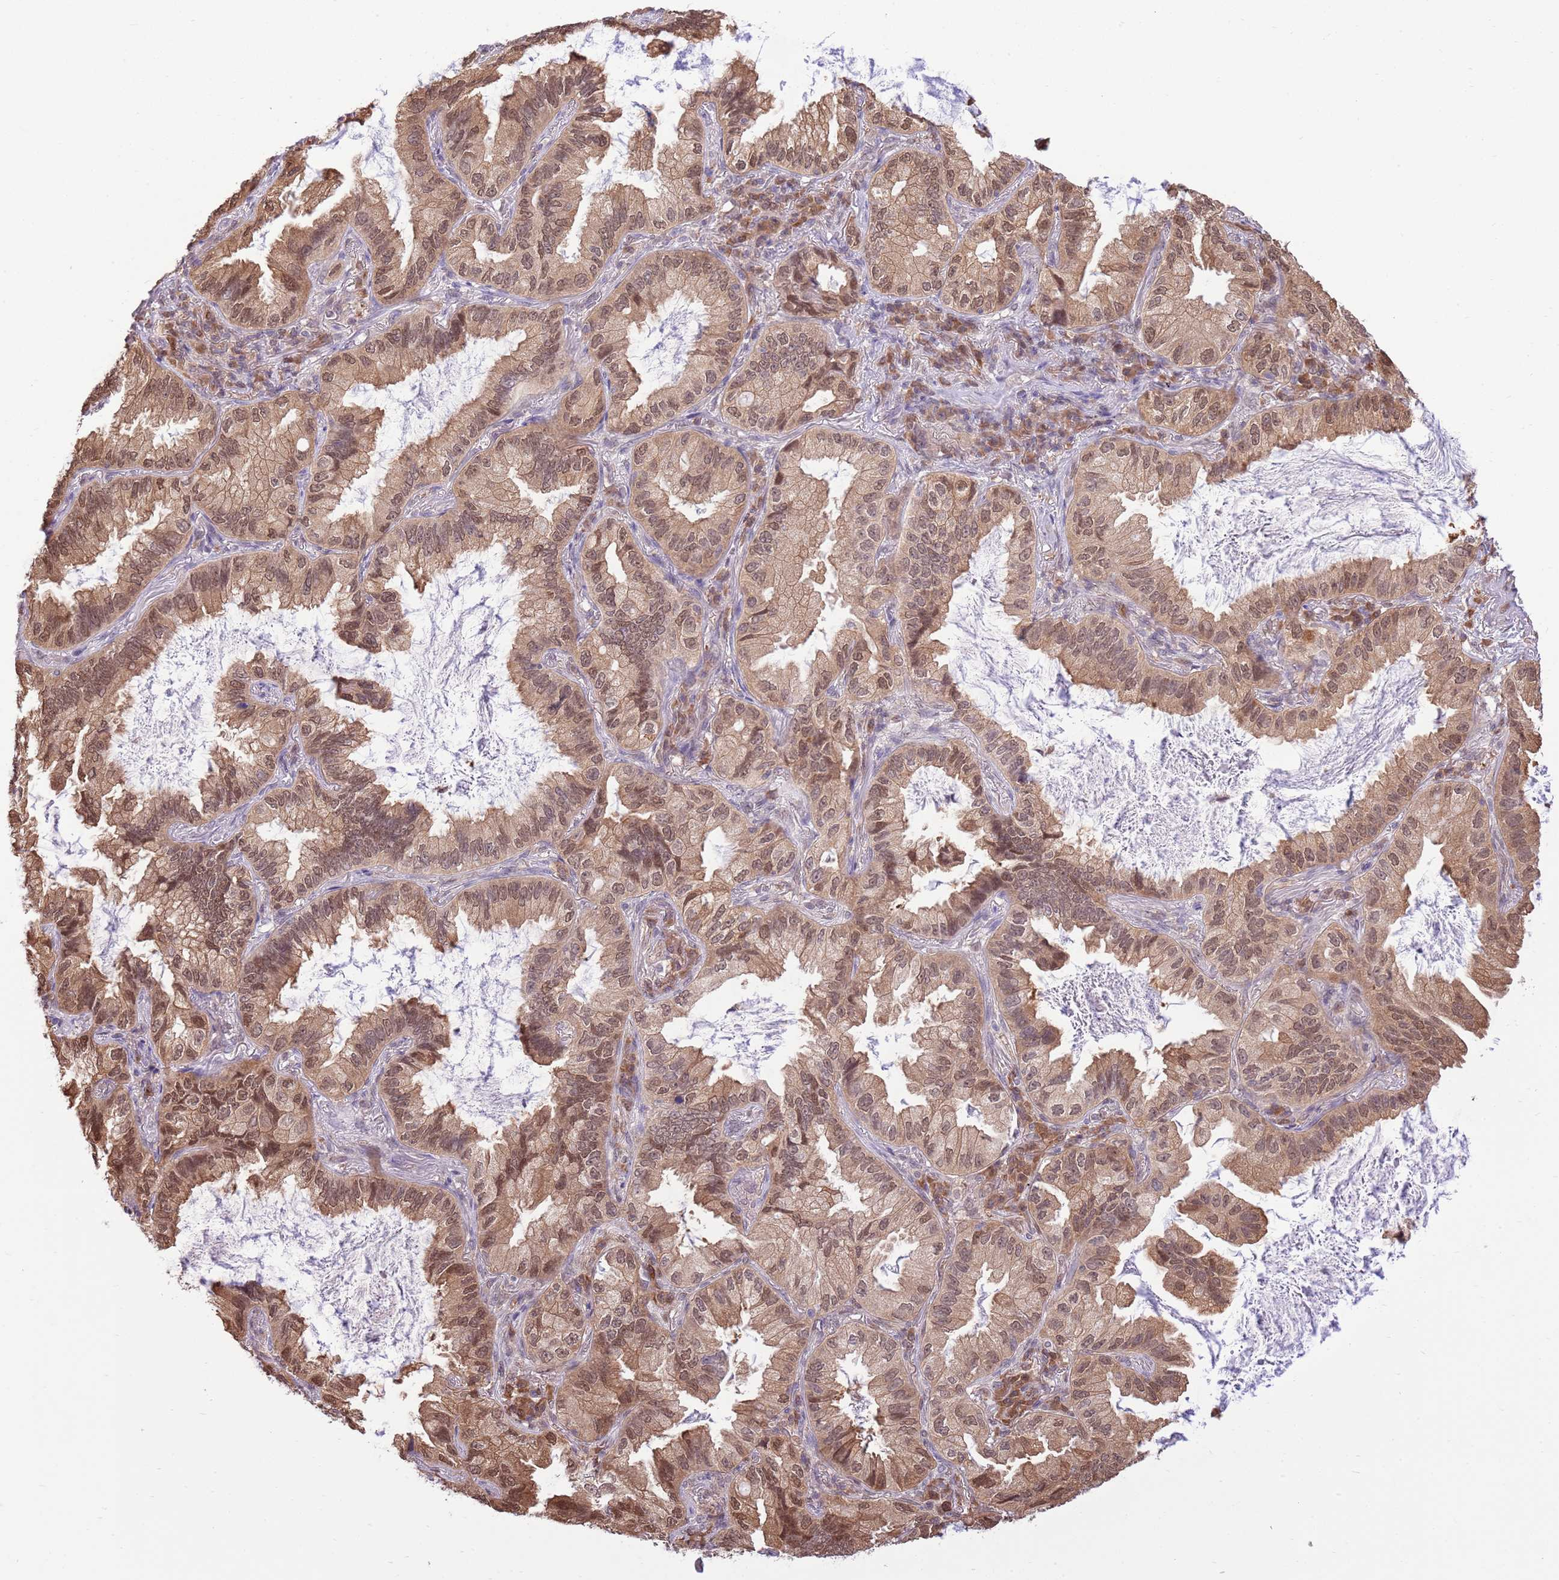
{"staining": {"intensity": "moderate", "quantity": ">75%", "location": "cytoplasmic/membranous,nuclear"}, "tissue": "lung cancer", "cell_type": "Tumor cells", "image_type": "cancer", "snomed": [{"axis": "morphology", "description": "Adenocarcinoma, NOS"}, {"axis": "topography", "description": "Lung"}], "caption": "A brown stain shows moderate cytoplasmic/membranous and nuclear positivity of a protein in human lung cancer tumor cells.", "gene": "NSFL1C", "patient": {"sex": "female", "age": 69}}